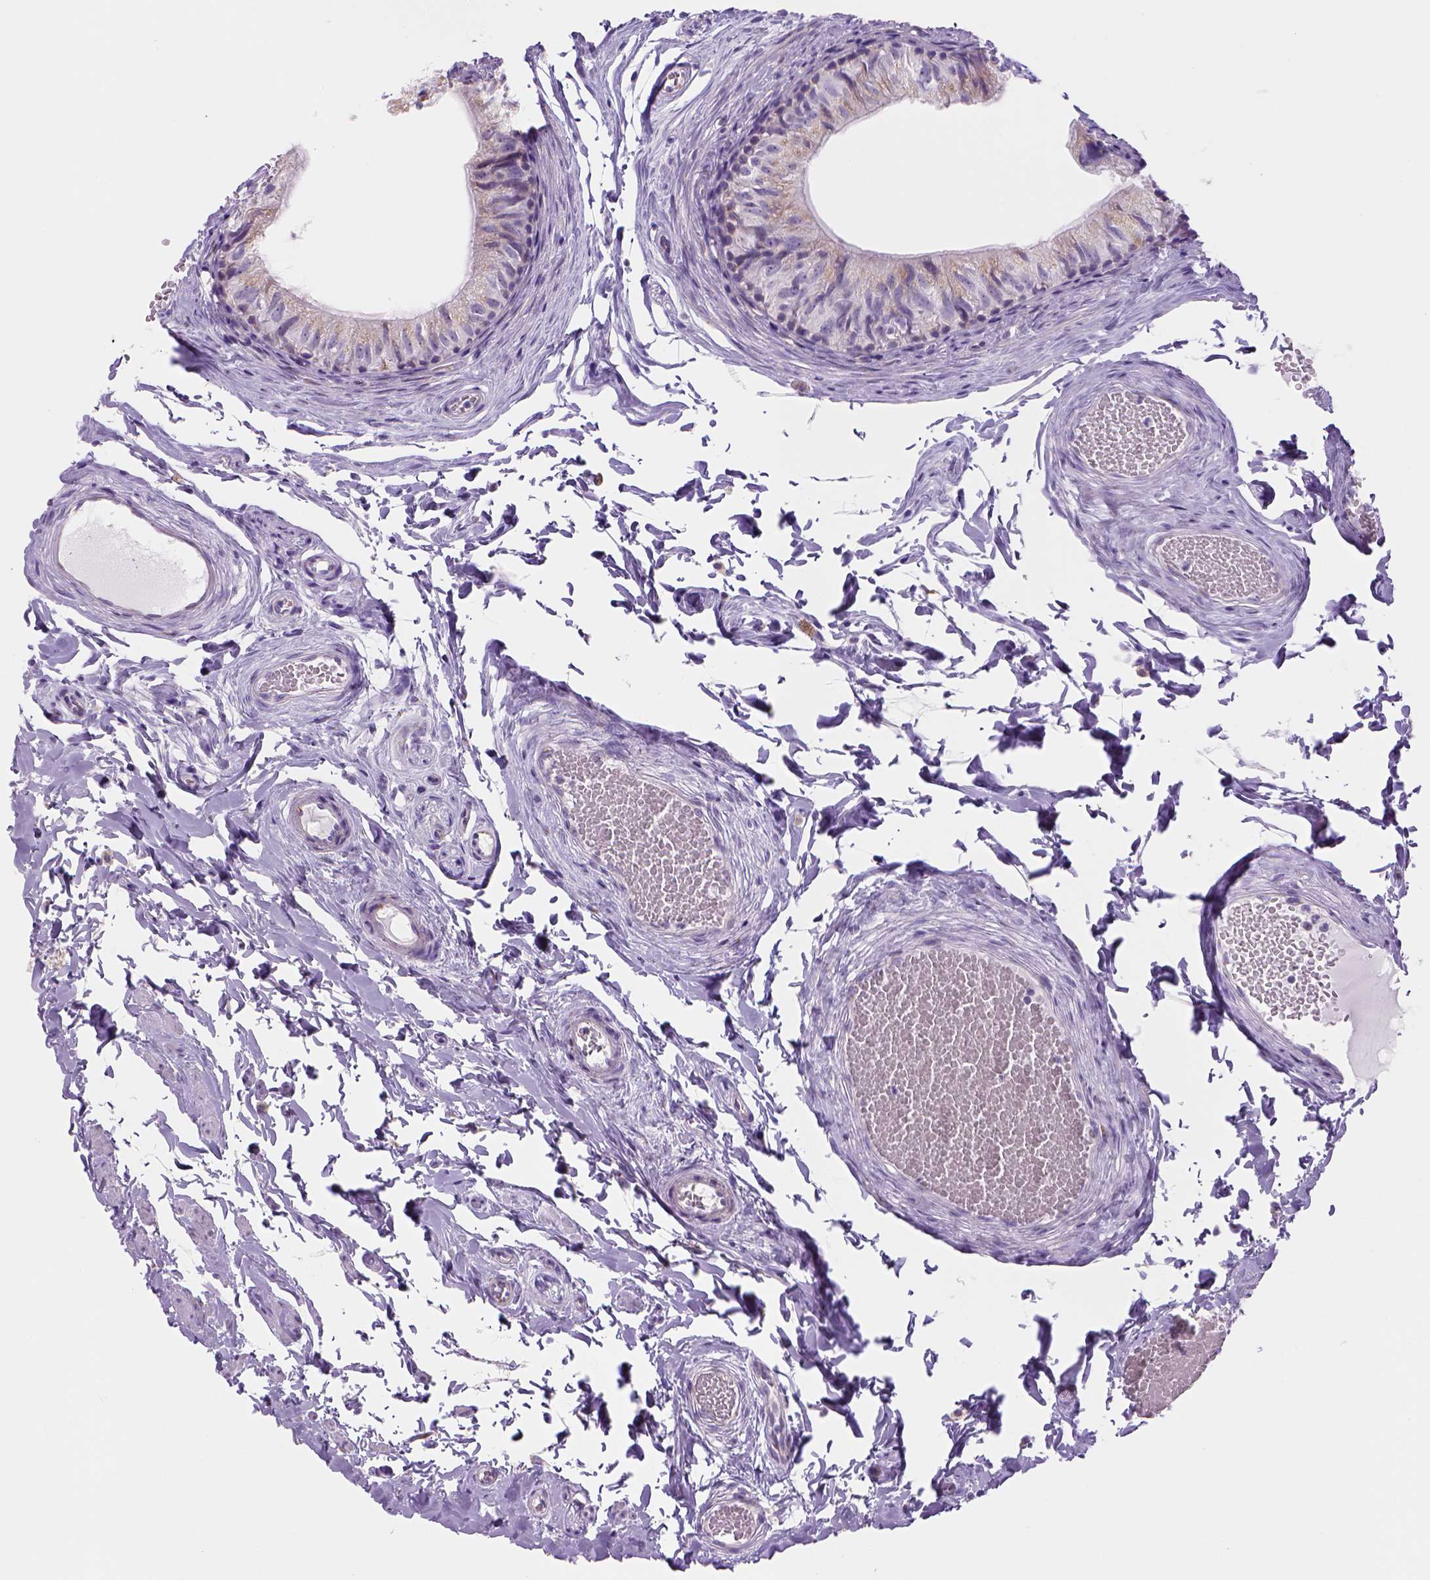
{"staining": {"intensity": "weak", "quantity": "25%-75%", "location": "cytoplasmic/membranous"}, "tissue": "epididymis", "cell_type": "Glandular cells", "image_type": "normal", "snomed": [{"axis": "morphology", "description": "Normal tissue, NOS"}, {"axis": "topography", "description": "Epididymis"}], "caption": "DAB immunohistochemical staining of benign human epididymis shows weak cytoplasmic/membranous protein expression in approximately 25%-75% of glandular cells. (IHC, brightfield microscopy, high magnification).", "gene": "CES2", "patient": {"sex": "male", "age": 45}}